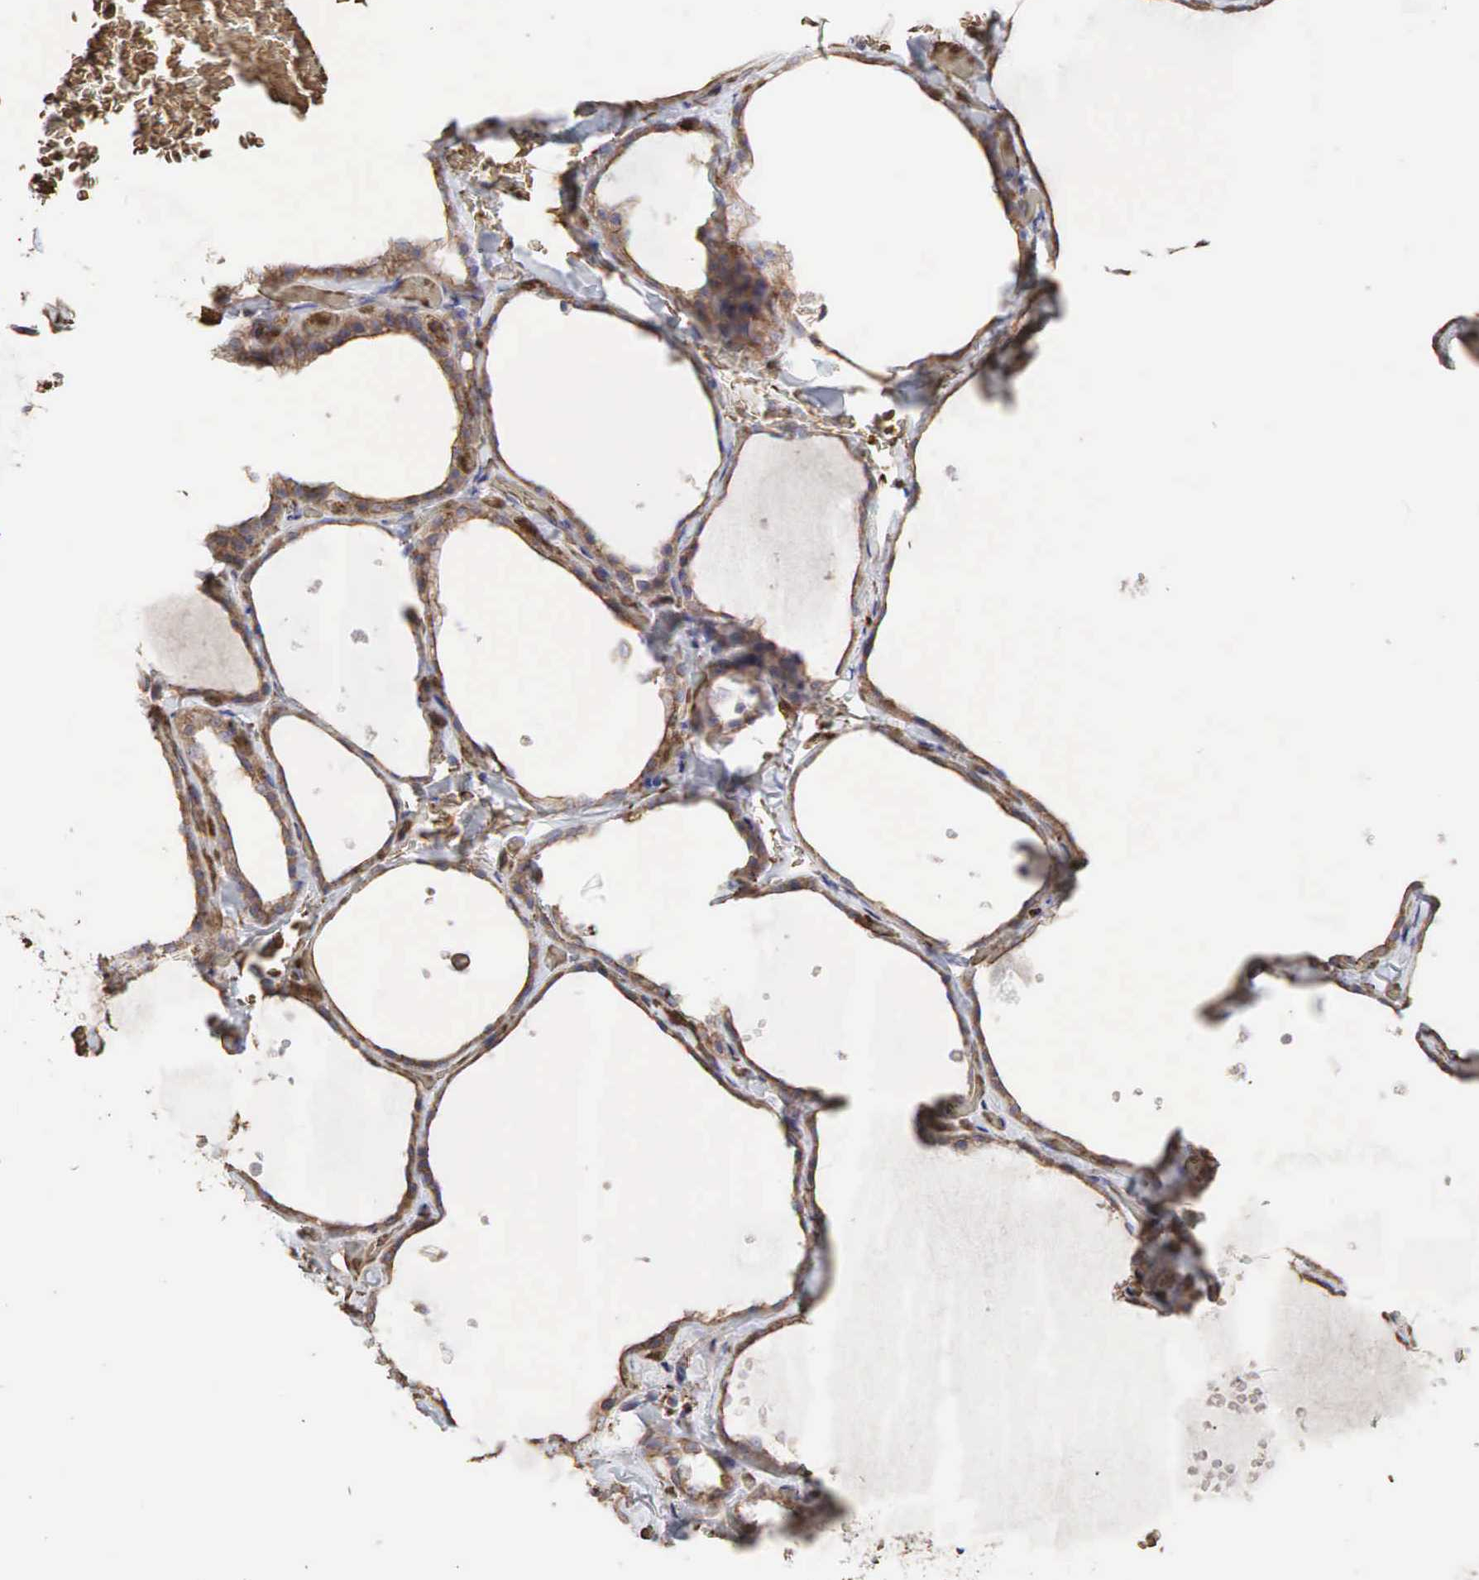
{"staining": {"intensity": "weak", "quantity": ">75%", "location": "cytoplasmic/membranous"}, "tissue": "thyroid gland", "cell_type": "Glandular cells", "image_type": "normal", "snomed": [{"axis": "morphology", "description": "Normal tissue, NOS"}, {"axis": "topography", "description": "Thyroid gland"}], "caption": "This image displays benign thyroid gland stained with immunohistochemistry (IHC) to label a protein in brown. The cytoplasmic/membranous of glandular cells show weak positivity for the protein. Nuclei are counter-stained blue.", "gene": "PABPC5", "patient": {"sex": "male", "age": 34}}